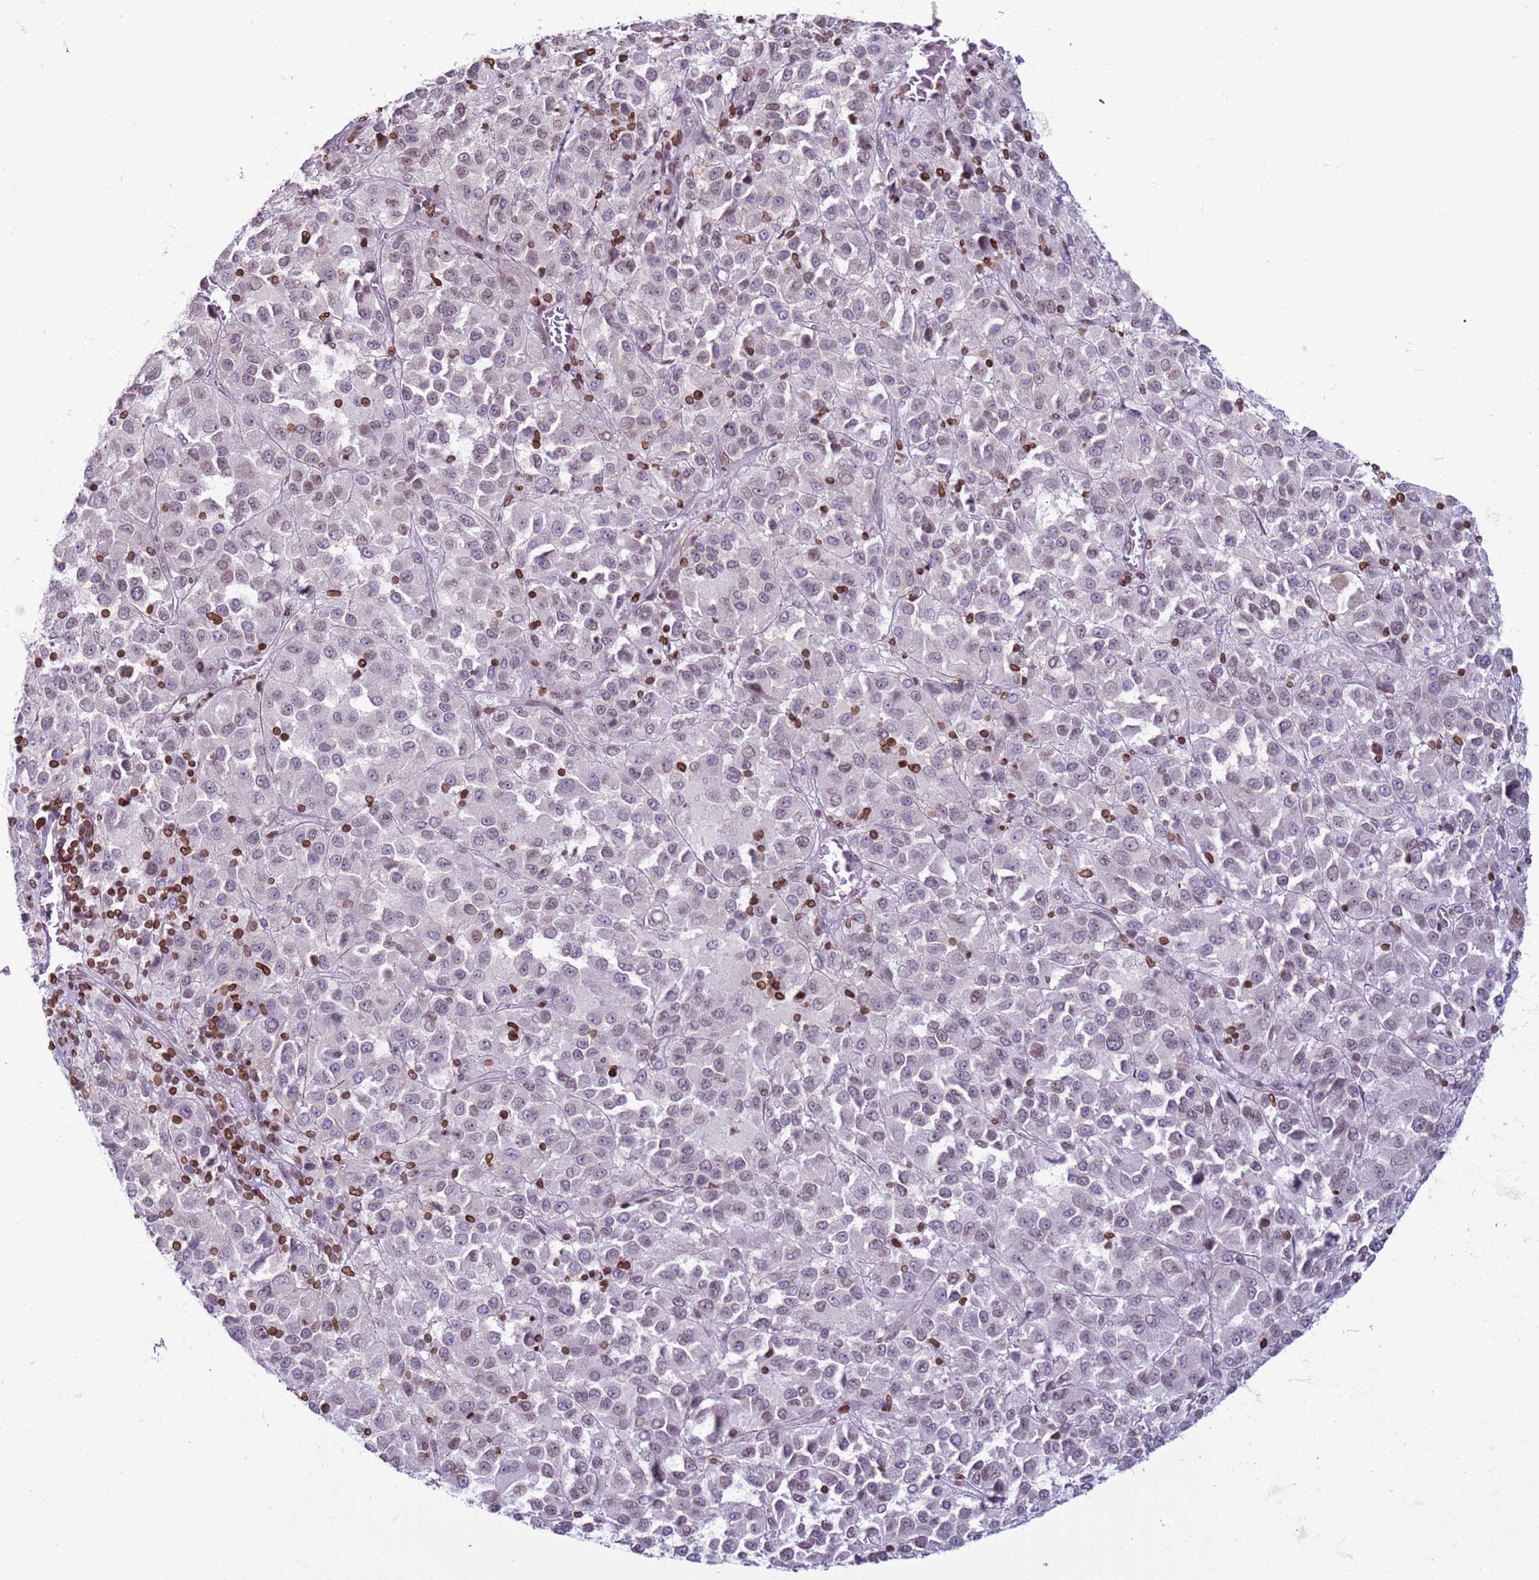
{"staining": {"intensity": "weak", "quantity": "<25%", "location": "cytoplasmic/membranous,nuclear"}, "tissue": "melanoma", "cell_type": "Tumor cells", "image_type": "cancer", "snomed": [{"axis": "morphology", "description": "Malignant melanoma, Metastatic site"}, {"axis": "topography", "description": "Lung"}], "caption": "Immunohistochemical staining of malignant melanoma (metastatic site) shows no significant staining in tumor cells.", "gene": "METTL25B", "patient": {"sex": "male", "age": 64}}